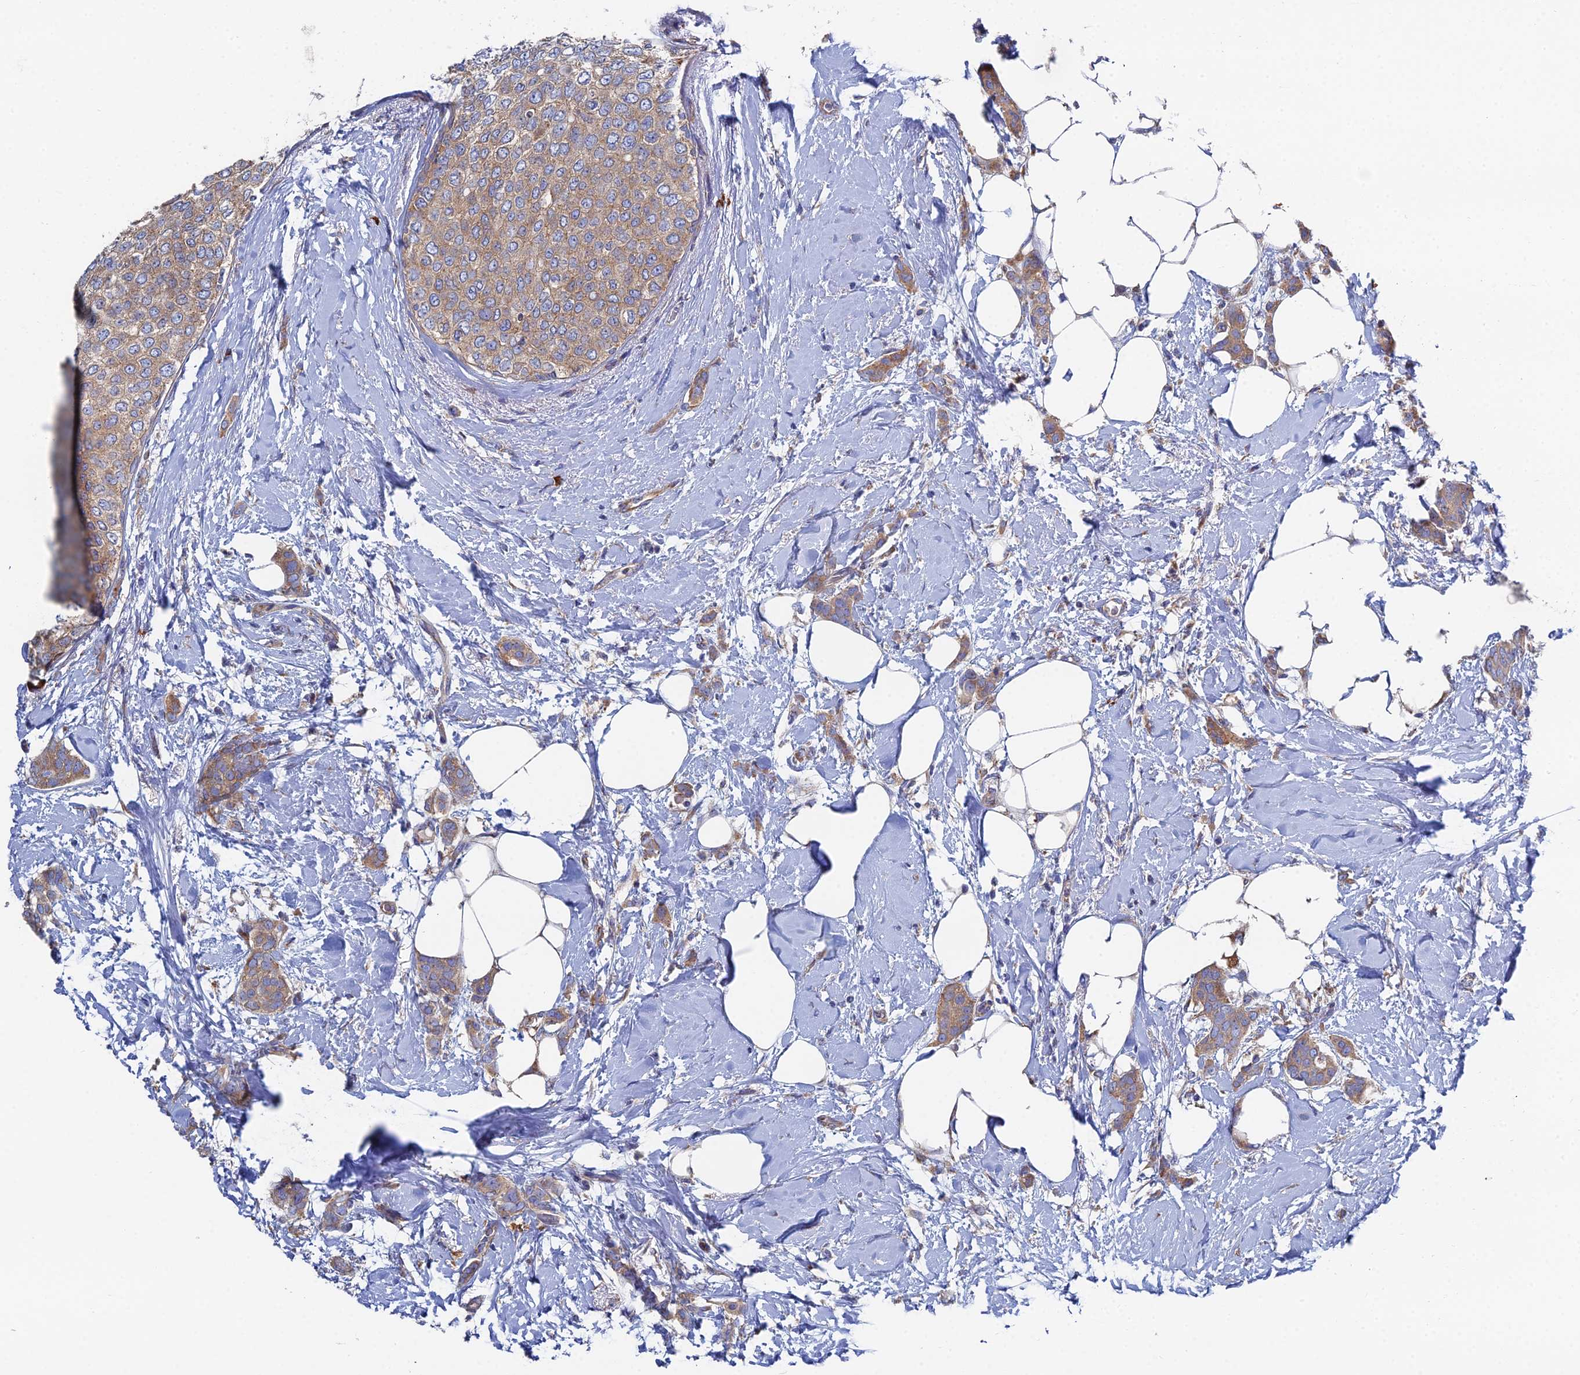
{"staining": {"intensity": "moderate", "quantity": ">75%", "location": "cytoplasmic/membranous"}, "tissue": "breast cancer", "cell_type": "Tumor cells", "image_type": "cancer", "snomed": [{"axis": "morphology", "description": "Duct carcinoma"}, {"axis": "topography", "description": "Breast"}], "caption": "Breast cancer stained for a protein reveals moderate cytoplasmic/membranous positivity in tumor cells.", "gene": "CLCN3", "patient": {"sex": "female", "age": 72}}